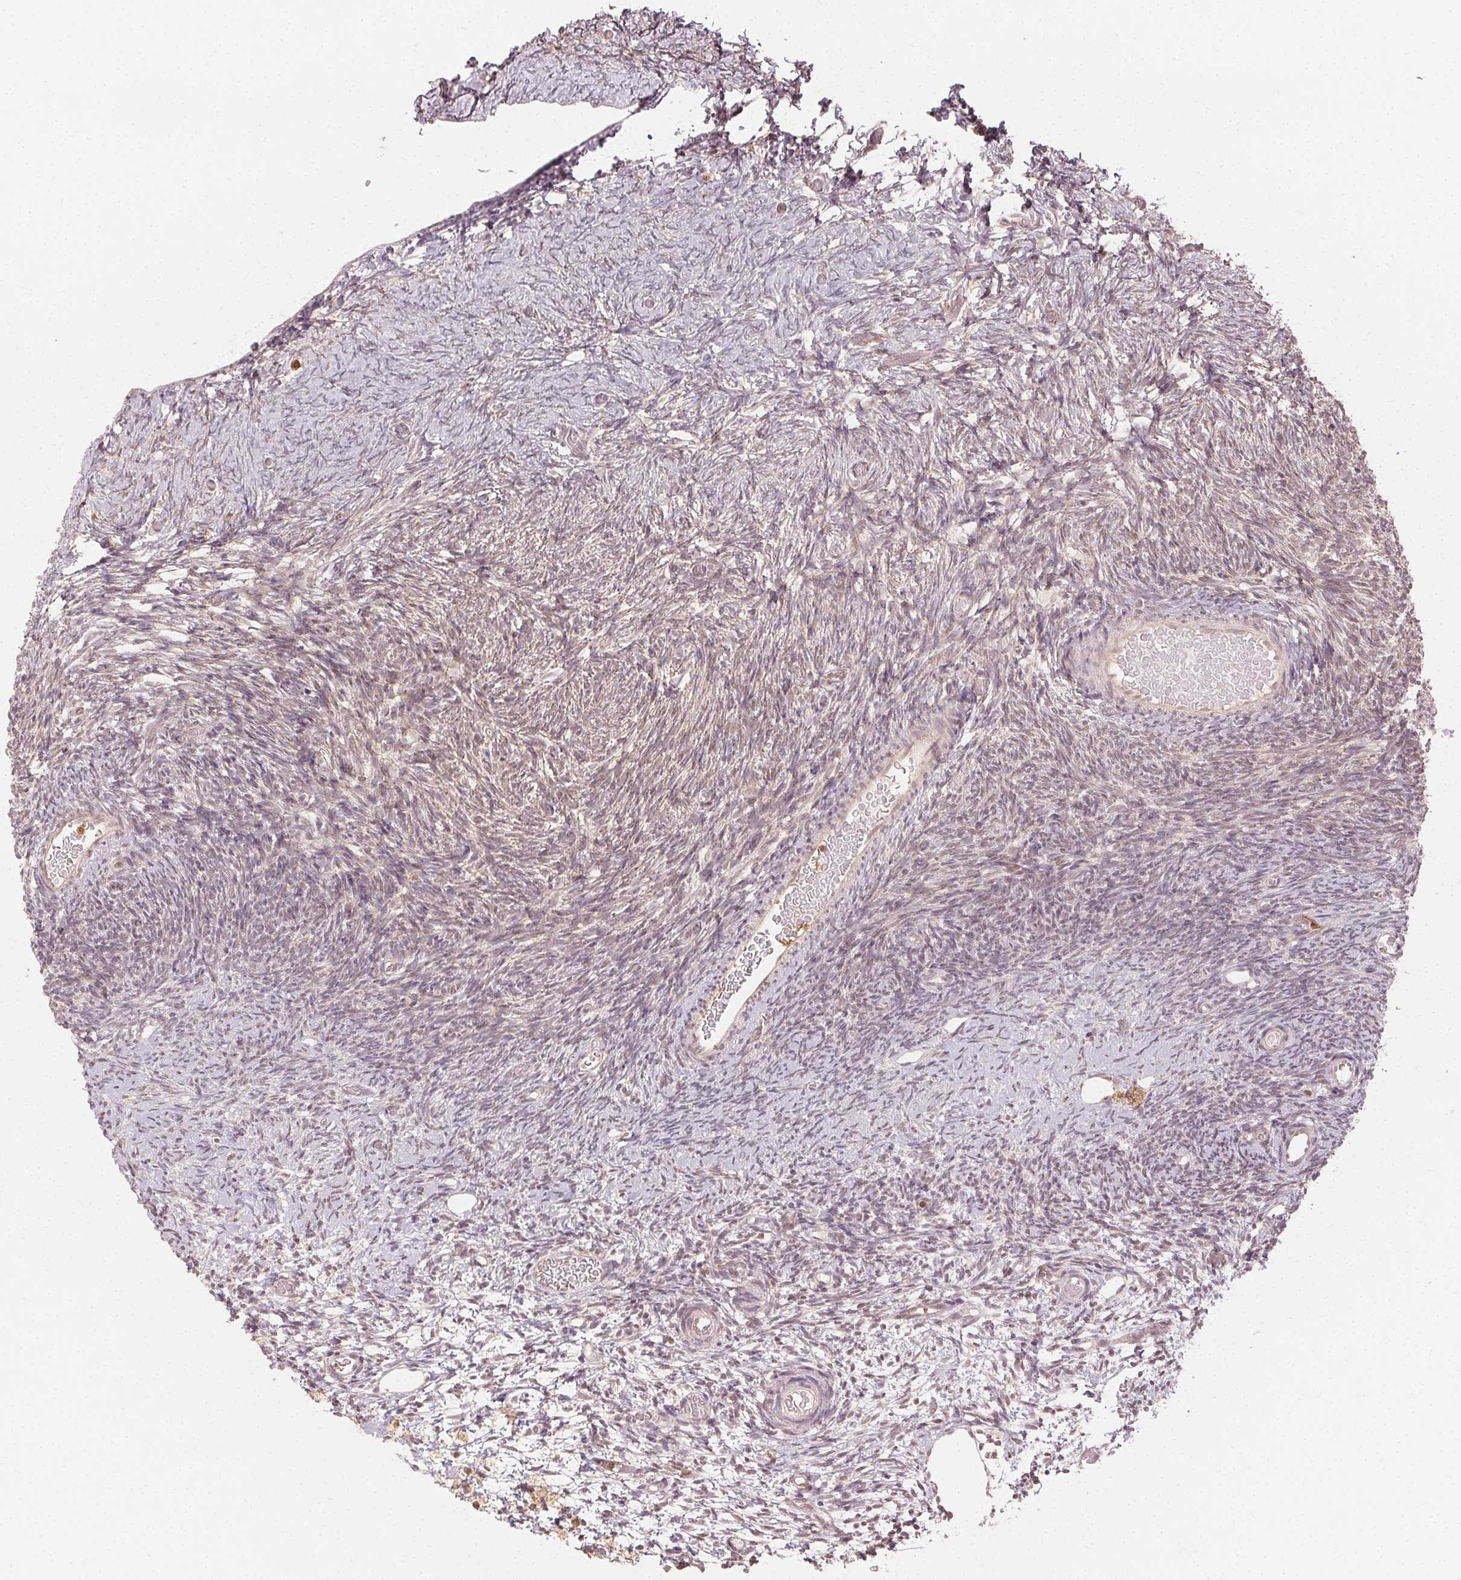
{"staining": {"intensity": "weak", "quantity": "<25%", "location": "cytoplasmic/membranous,nuclear"}, "tissue": "ovary", "cell_type": "Follicle cells", "image_type": "normal", "snomed": [{"axis": "morphology", "description": "Normal tissue, NOS"}, {"axis": "topography", "description": "Ovary"}], "caption": "Ovary was stained to show a protein in brown. There is no significant positivity in follicle cells. (DAB immunohistochemistry (IHC), high magnification).", "gene": "MAPK14", "patient": {"sex": "female", "age": 39}}